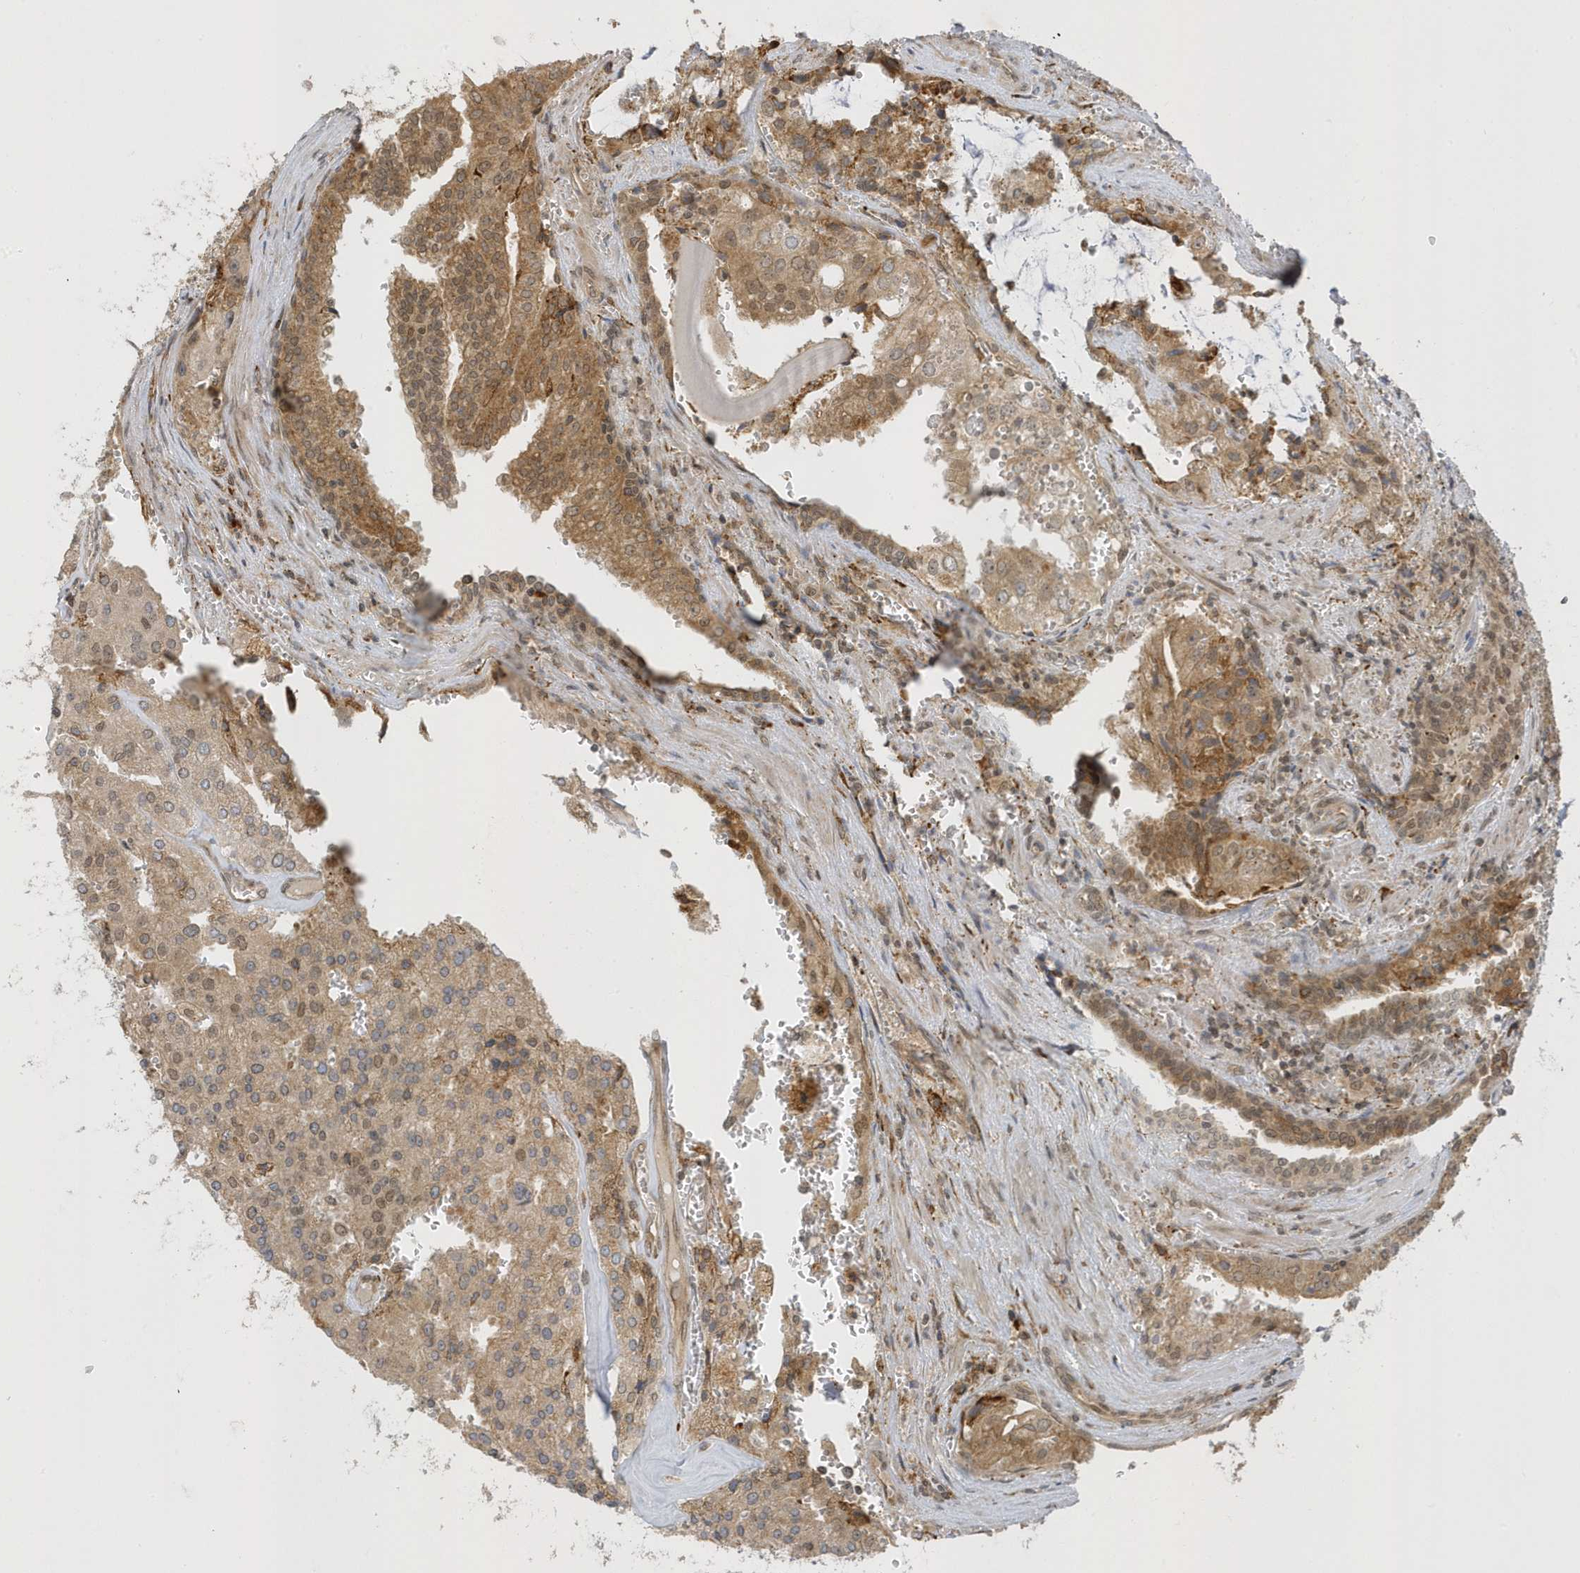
{"staining": {"intensity": "moderate", "quantity": ">75%", "location": "cytoplasmic/membranous"}, "tissue": "prostate cancer", "cell_type": "Tumor cells", "image_type": "cancer", "snomed": [{"axis": "morphology", "description": "Adenocarcinoma, High grade"}, {"axis": "topography", "description": "Prostate"}], "caption": "Immunohistochemistry (IHC) micrograph of human prostate high-grade adenocarcinoma stained for a protein (brown), which shows medium levels of moderate cytoplasmic/membranous positivity in about >75% of tumor cells.", "gene": "METTL21A", "patient": {"sex": "male", "age": 68}}